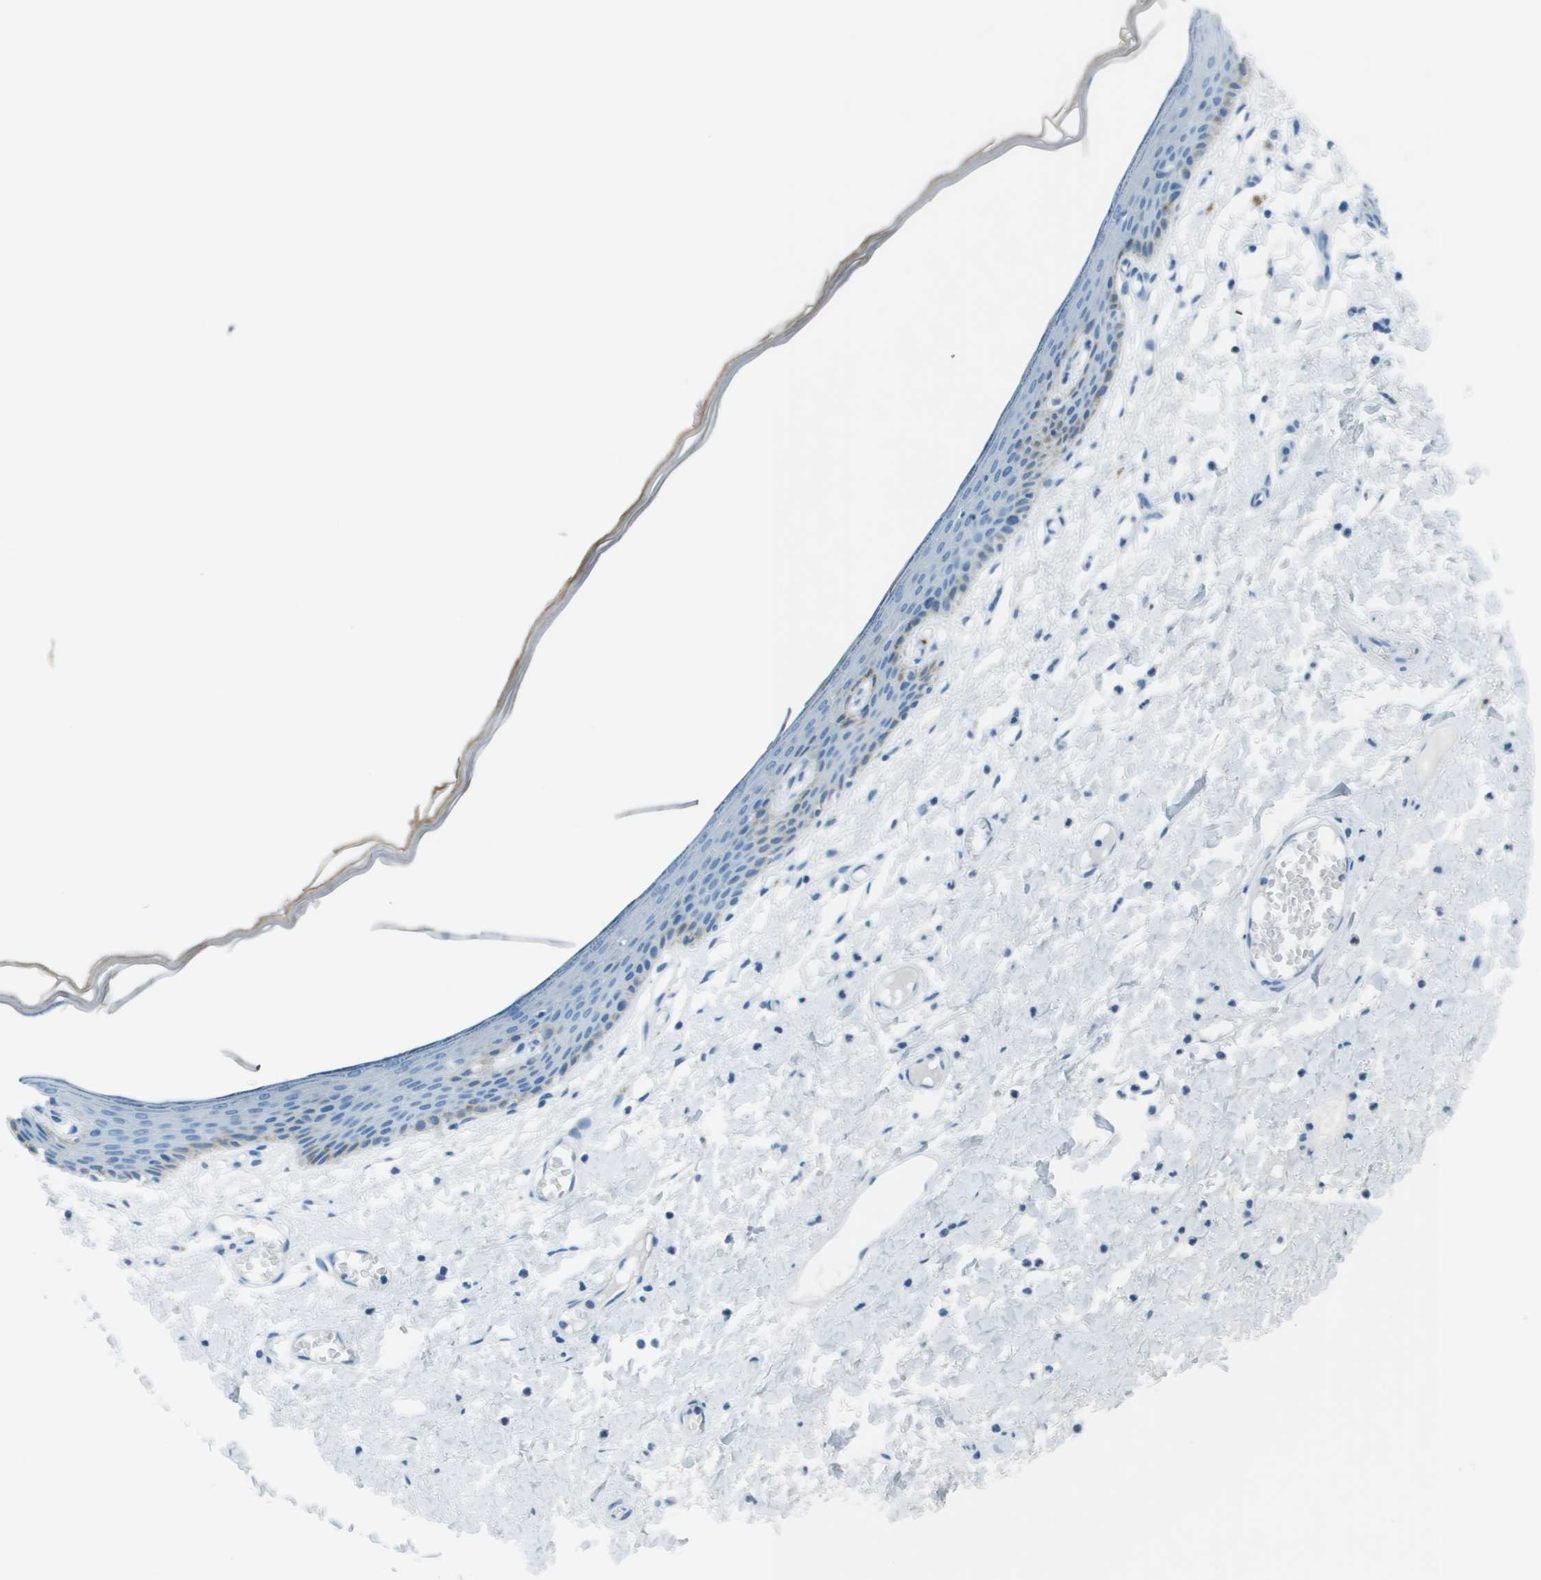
{"staining": {"intensity": "negative", "quantity": "none", "location": "none"}, "tissue": "skin", "cell_type": "Epidermal cells", "image_type": "normal", "snomed": [{"axis": "morphology", "description": "Normal tissue, NOS"}, {"axis": "topography", "description": "Vulva"}], "caption": "Histopathology image shows no significant protein staining in epidermal cells of normal skin. The staining is performed using DAB (3,3'-diaminobenzidine) brown chromogen with nuclei counter-stained in using hematoxylin.", "gene": "SLC16A10", "patient": {"sex": "female", "age": 54}}